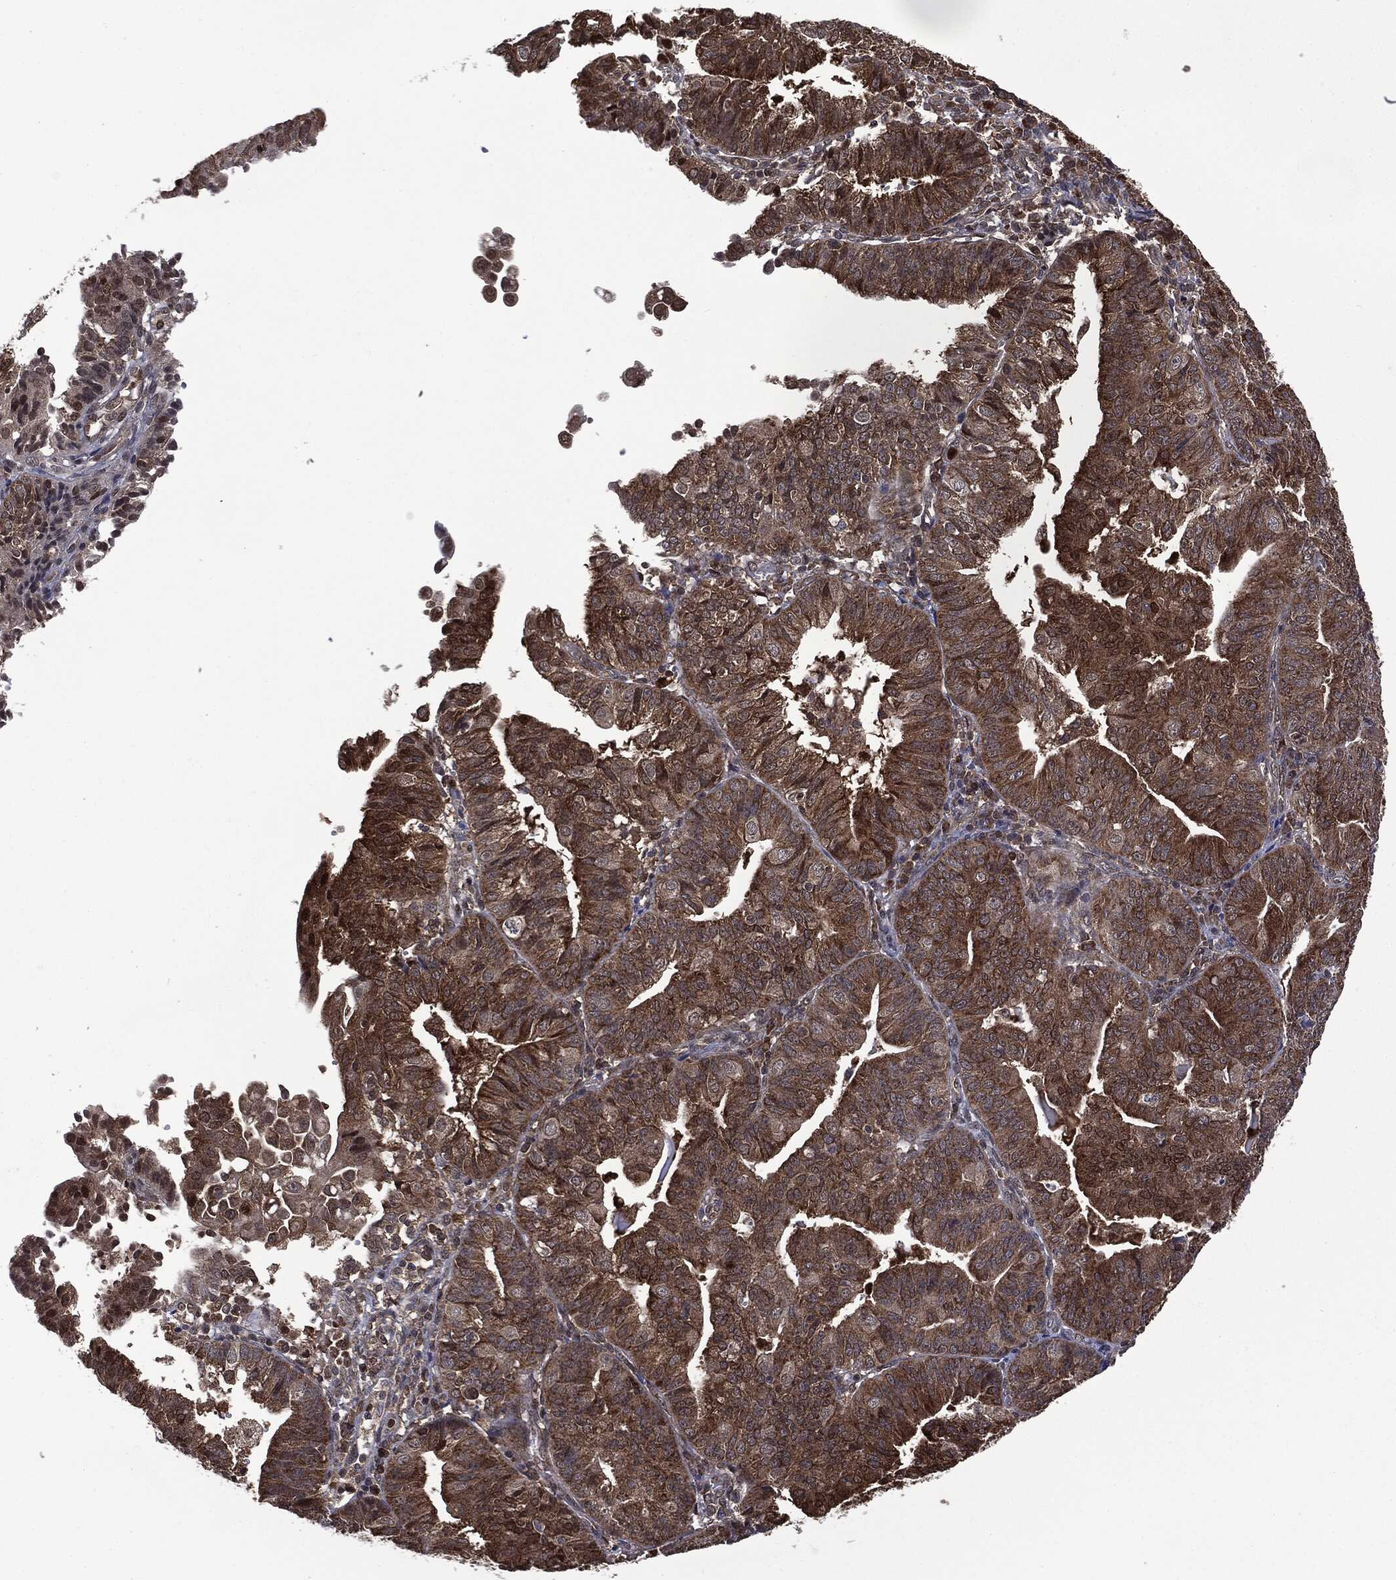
{"staining": {"intensity": "moderate", "quantity": ">75%", "location": "cytoplasmic/membranous"}, "tissue": "endometrial cancer", "cell_type": "Tumor cells", "image_type": "cancer", "snomed": [{"axis": "morphology", "description": "Adenocarcinoma, NOS"}, {"axis": "topography", "description": "Endometrium"}], "caption": "A high-resolution image shows immunohistochemistry staining of endometrial cancer, which shows moderate cytoplasmic/membranous positivity in about >75% of tumor cells. The protein is stained brown, and the nuclei are stained in blue (DAB IHC with brightfield microscopy, high magnification).", "gene": "GPI", "patient": {"sex": "female", "age": 56}}